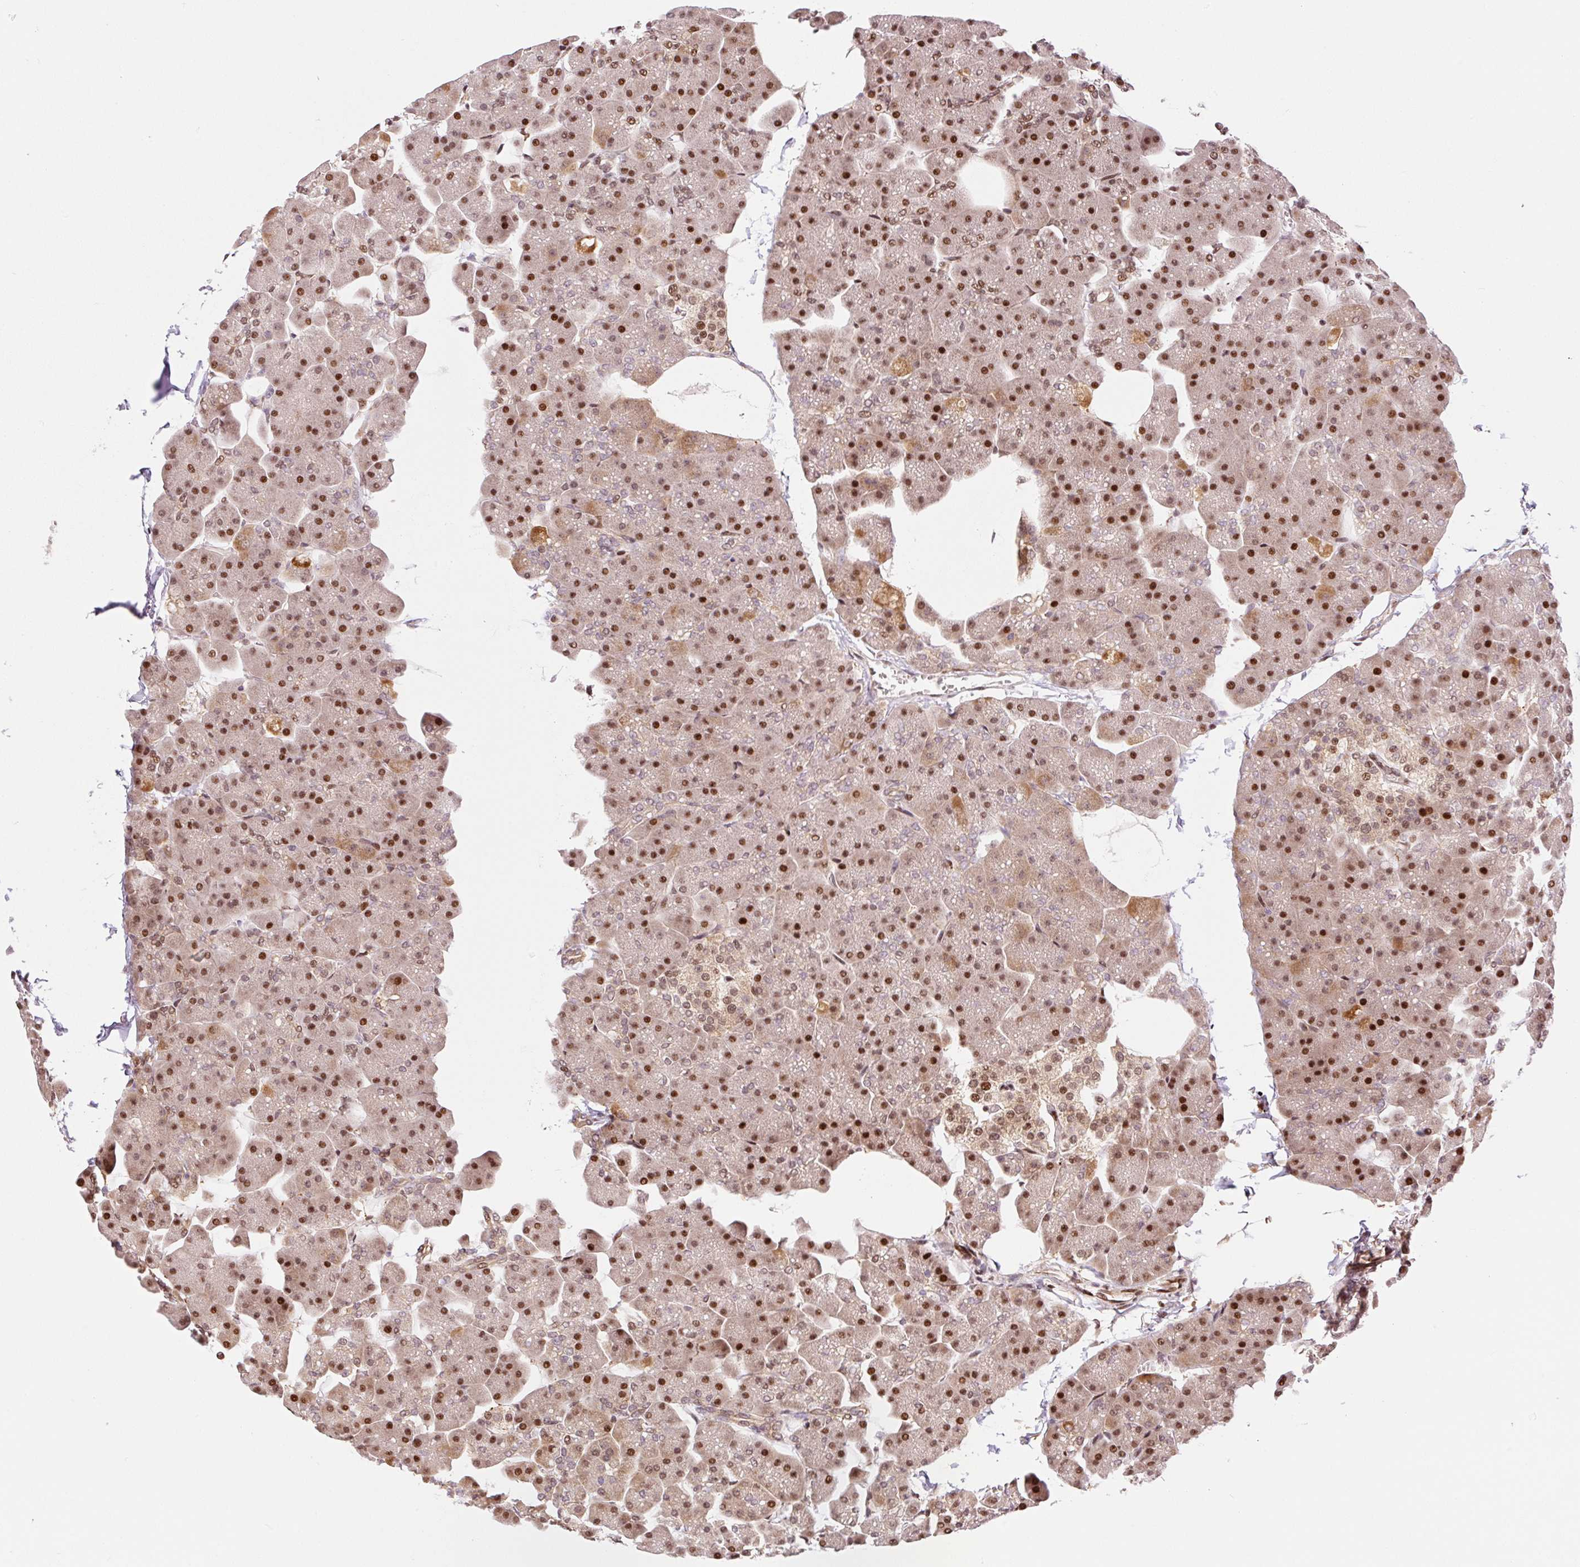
{"staining": {"intensity": "strong", "quantity": ">75%", "location": "nuclear"}, "tissue": "pancreas", "cell_type": "Exocrine glandular cells", "image_type": "normal", "snomed": [{"axis": "morphology", "description": "Normal tissue, NOS"}, {"axis": "topography", "description": "Pancreas"}], "caption": "The histopathology image reveals immunohistochemical staining of benign pancreas. There is strong nuclear expression is appreciated in approximately >75% of exocrine glandular cells.", "gene": "INTS8", "patient": {"sex": "male", "age": 35}}